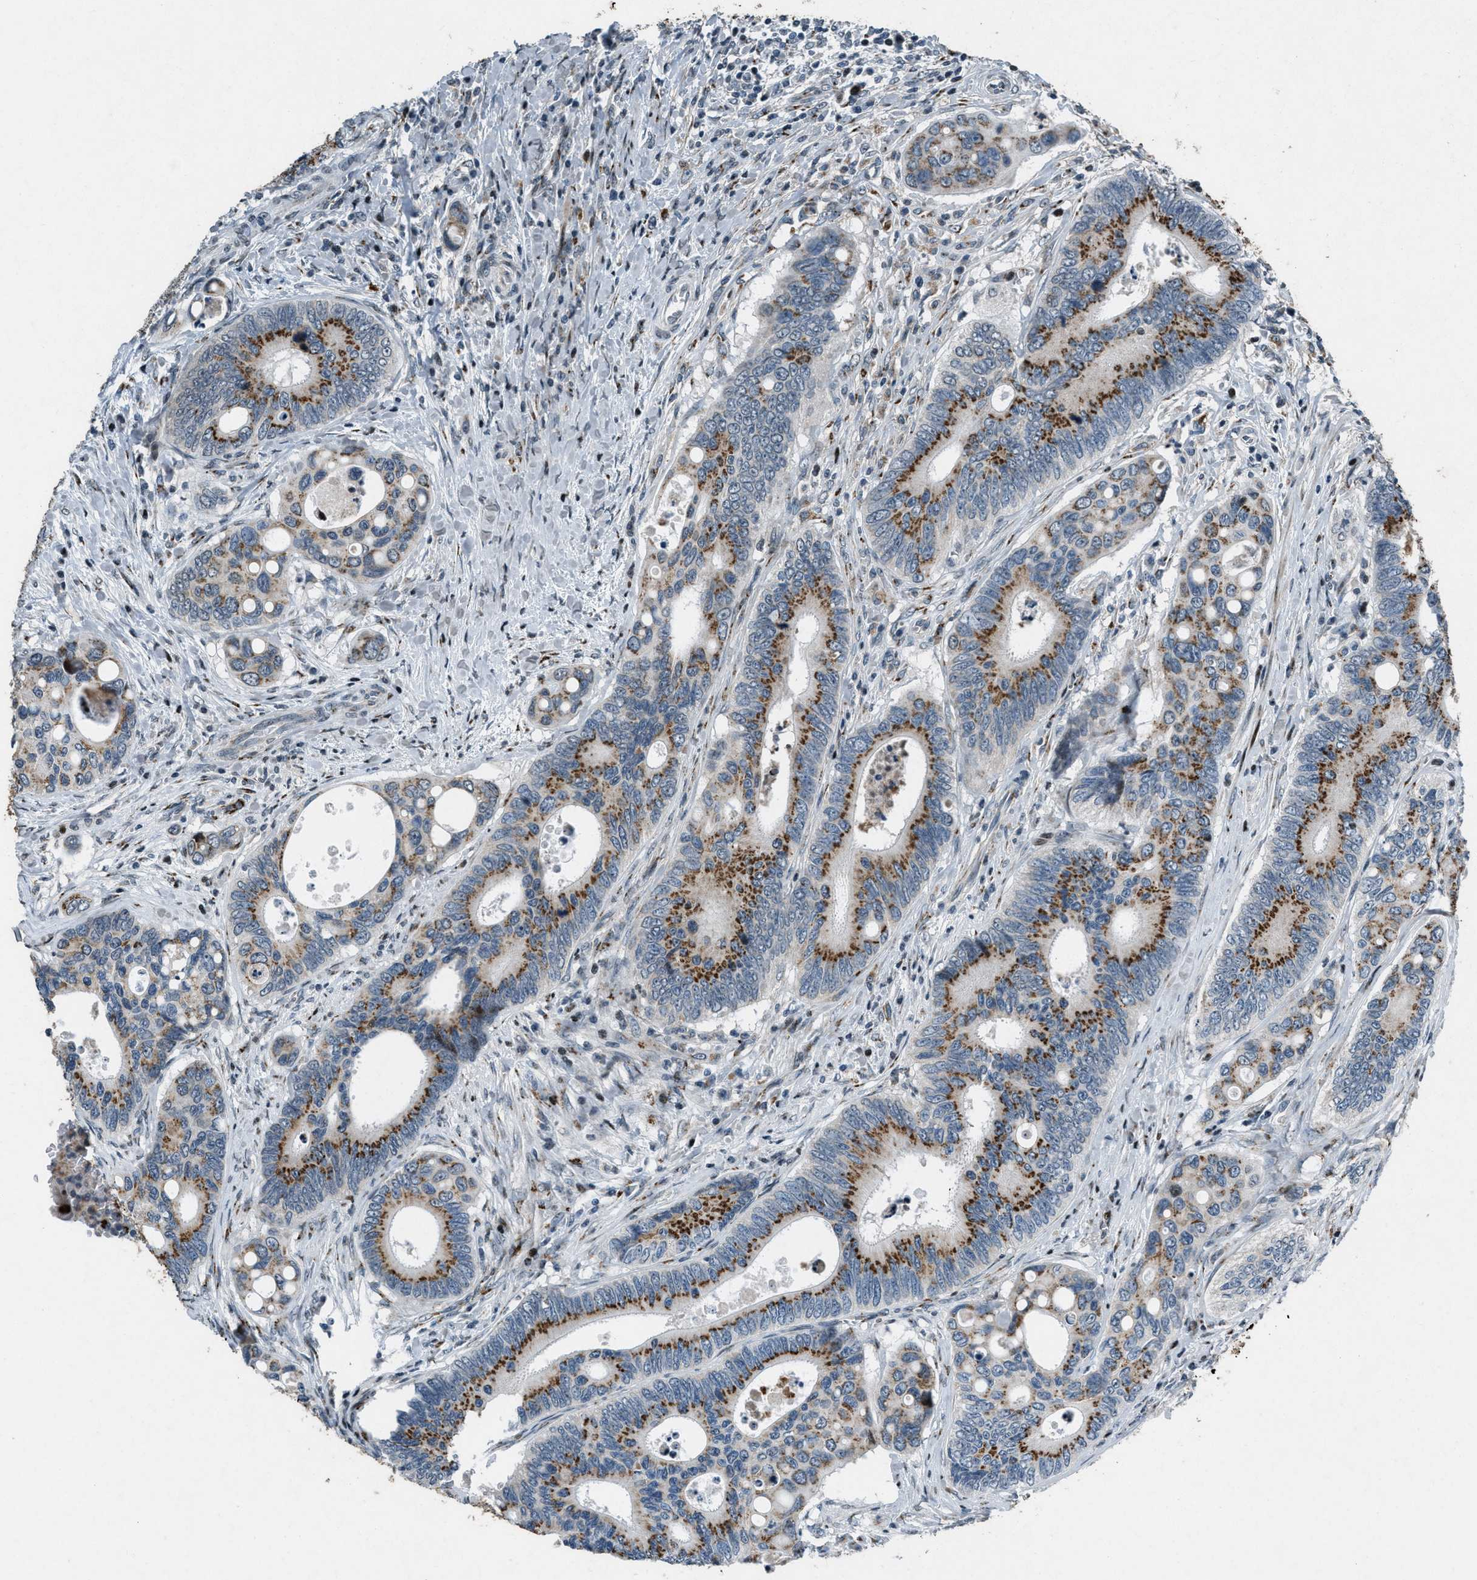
{"staining": {"intensity": "strong", "quantity": ">75%", "location": "cytoplasmic/membranous"}, "tissue": "colorectal cancer", "cell_type": "Tumor cells", "image_type": "cancer", "snomed": [{"axis": "morphology", "description": "Inflammation, NOS"}, {"axis": "morphology", "description": "Adenocarcinoma, NOS"}, {"axis": "topography", "description": "Colon"}], "caption": "Immunohistochemistry (IHC) photomicrograph of neoplastic tissue: human adenocarcinoma (colorectal) stained using IHC demonstrates high levels of strong protein expression localized specifically in the cytoplasmic/membranous of tumor cells, appearing as a cytoplasmic/membranous brown color.", "gene": "GPC6", "patient": {"sex": "male", "age": 72}}